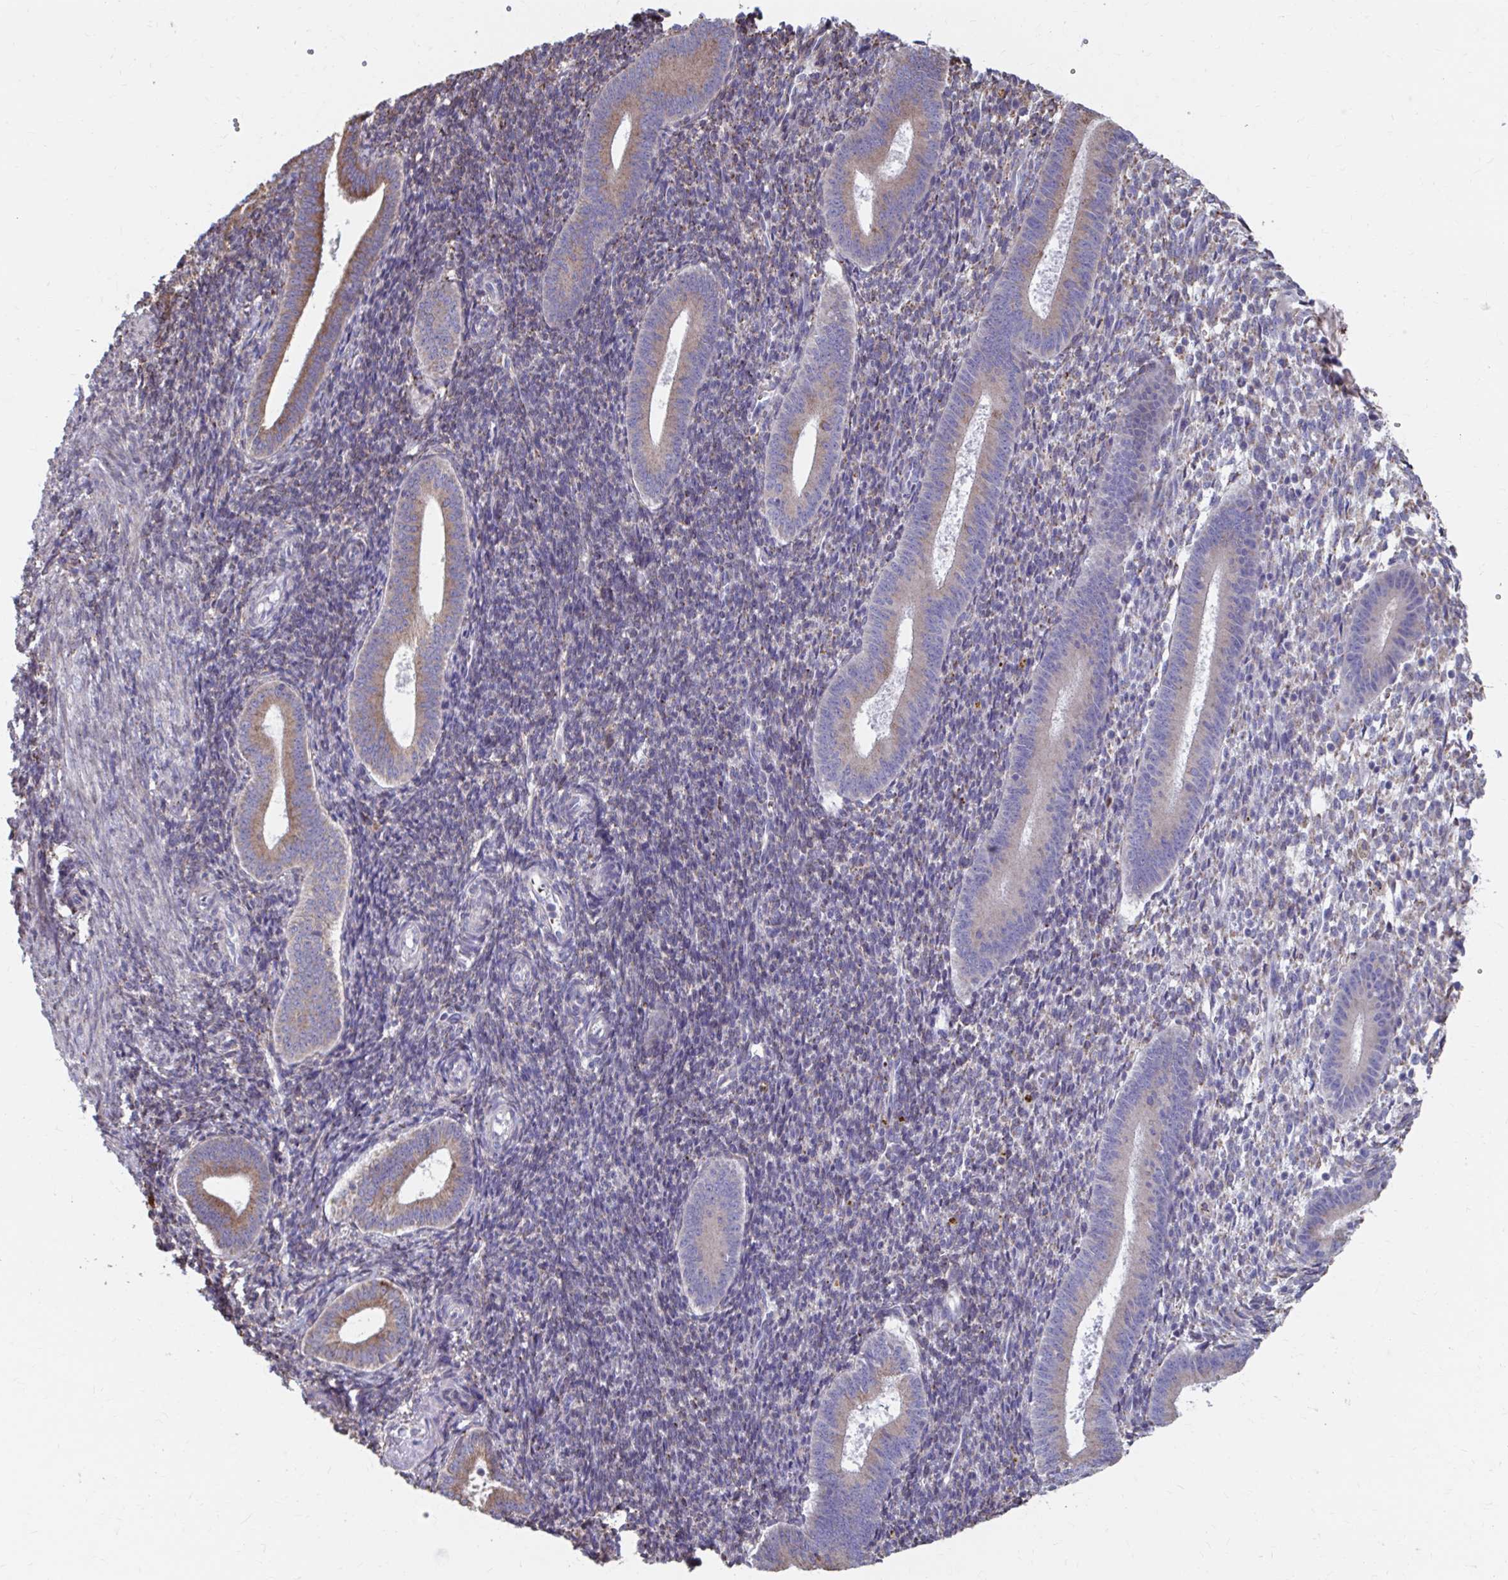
{"staining": {"intensity": "negative", "quantity": "none", "location": "none"}, "tissue": "endometrium", "cell_type": "Cells in endometrial stroma", "image_type": "normal", "snomed": [{"axis": "morphology", "description": "Normal tissue, NOS"}, {"axis": "topography", "description": "Endometrium"}], "caption": "A micrograph of endometrium stained for a protein shows no brown staining in cells in endometrial stroma. (IHC, brightfield microscopy, high magnification).", "gene": "FKBP2", "patient": {"sex": "female", "age": 25}}